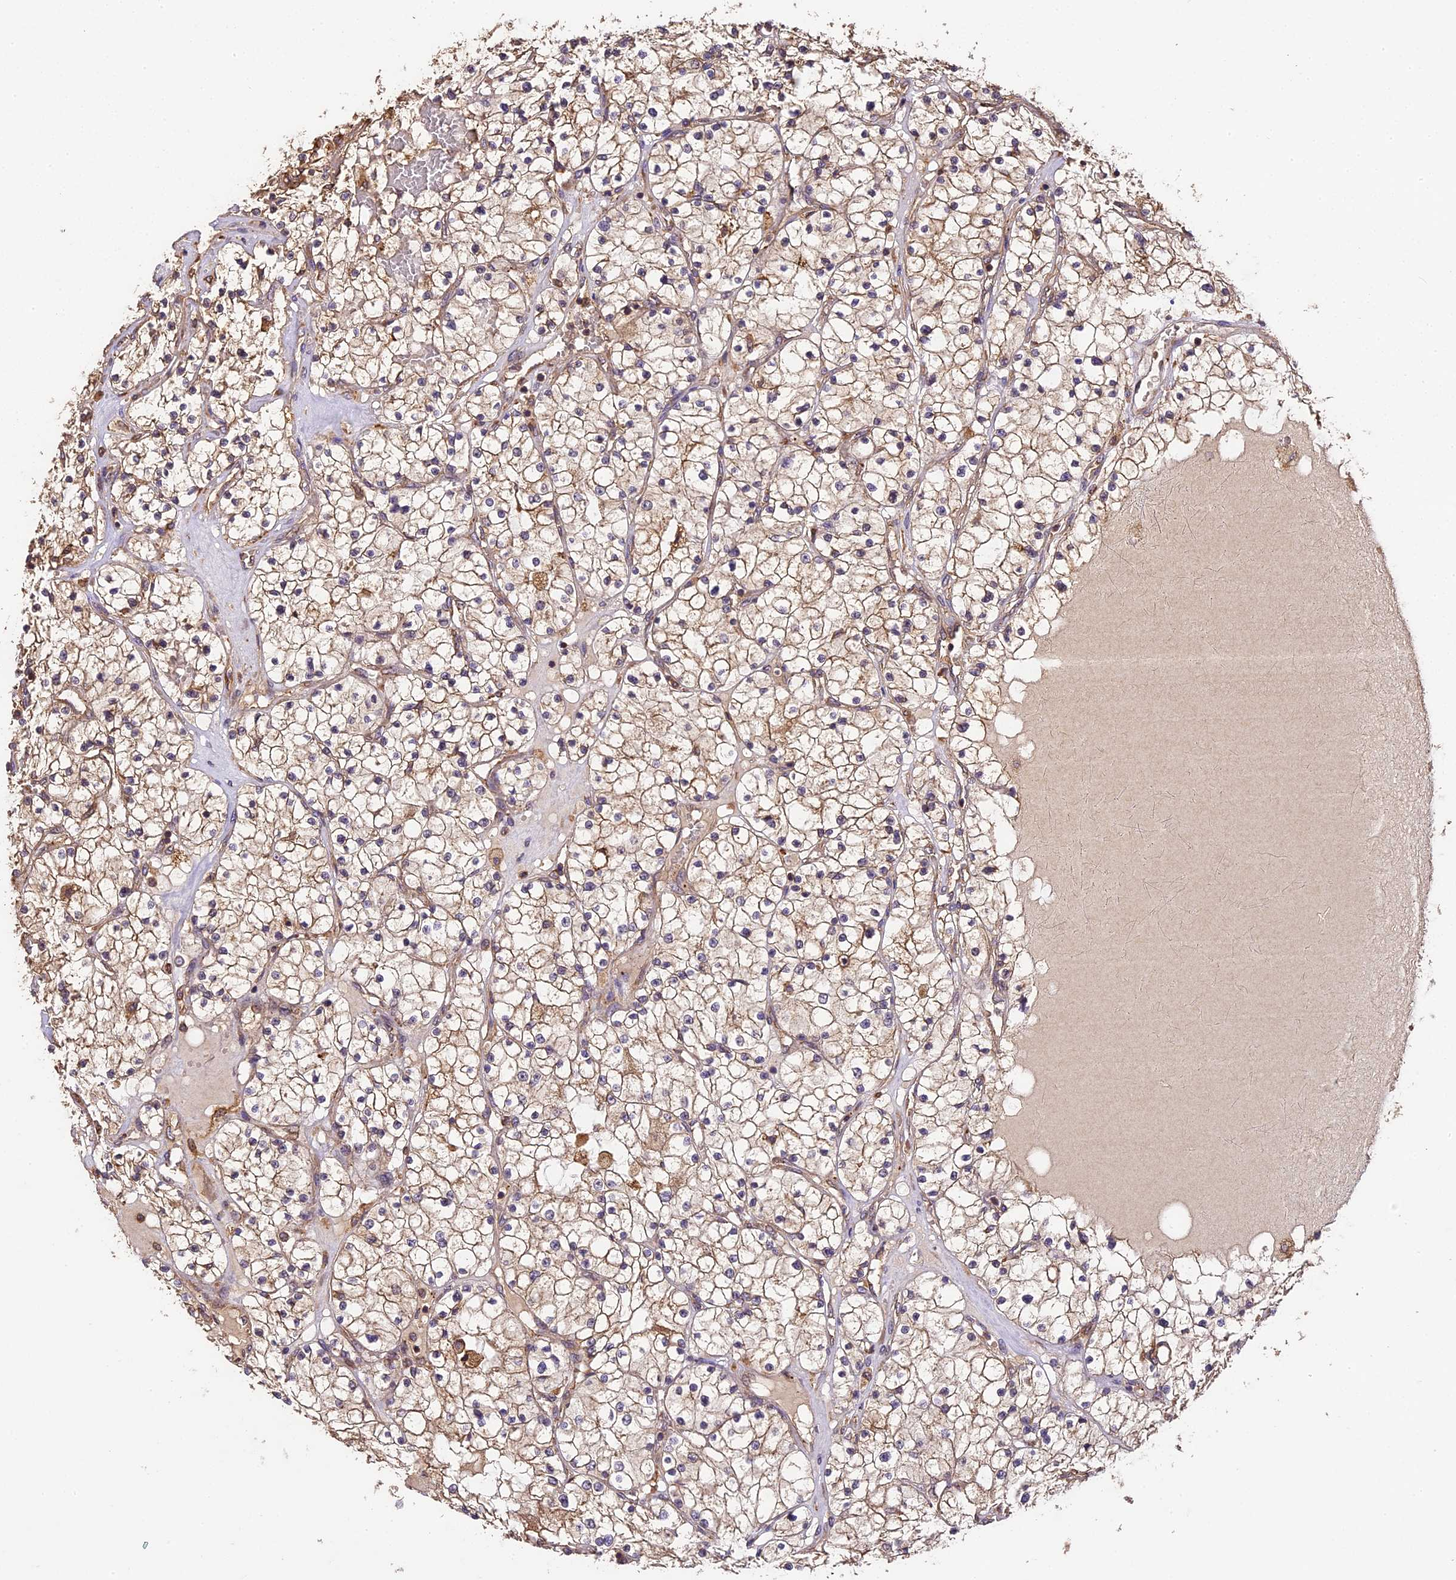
{"staining": {"intensity": "moderate", "quantity": ">75%", "location": "cytoplasmic/membranous"}, "tissue": "renal cancer", "cell_type": "Tumor cells", "image_type": "cancer", "snomed": [{"axis": "morphology", "description": "Normal tissue, NOS"}, {"axis": "morphology", "description": "Adenocarcinoma, NOS"}, {"axis": "topography", "description": "Kidney"}], "caption": "Immunohistochemistry histopathology image of renal cancer (adenocarcinoma) stained for a protein (brown), which exhibits medium levels of moderate cytoplasmic/membranous staining in about >75% of tumor cells.", "gene": "BRAP", "patient": {"sex": "male", "age": 68}}